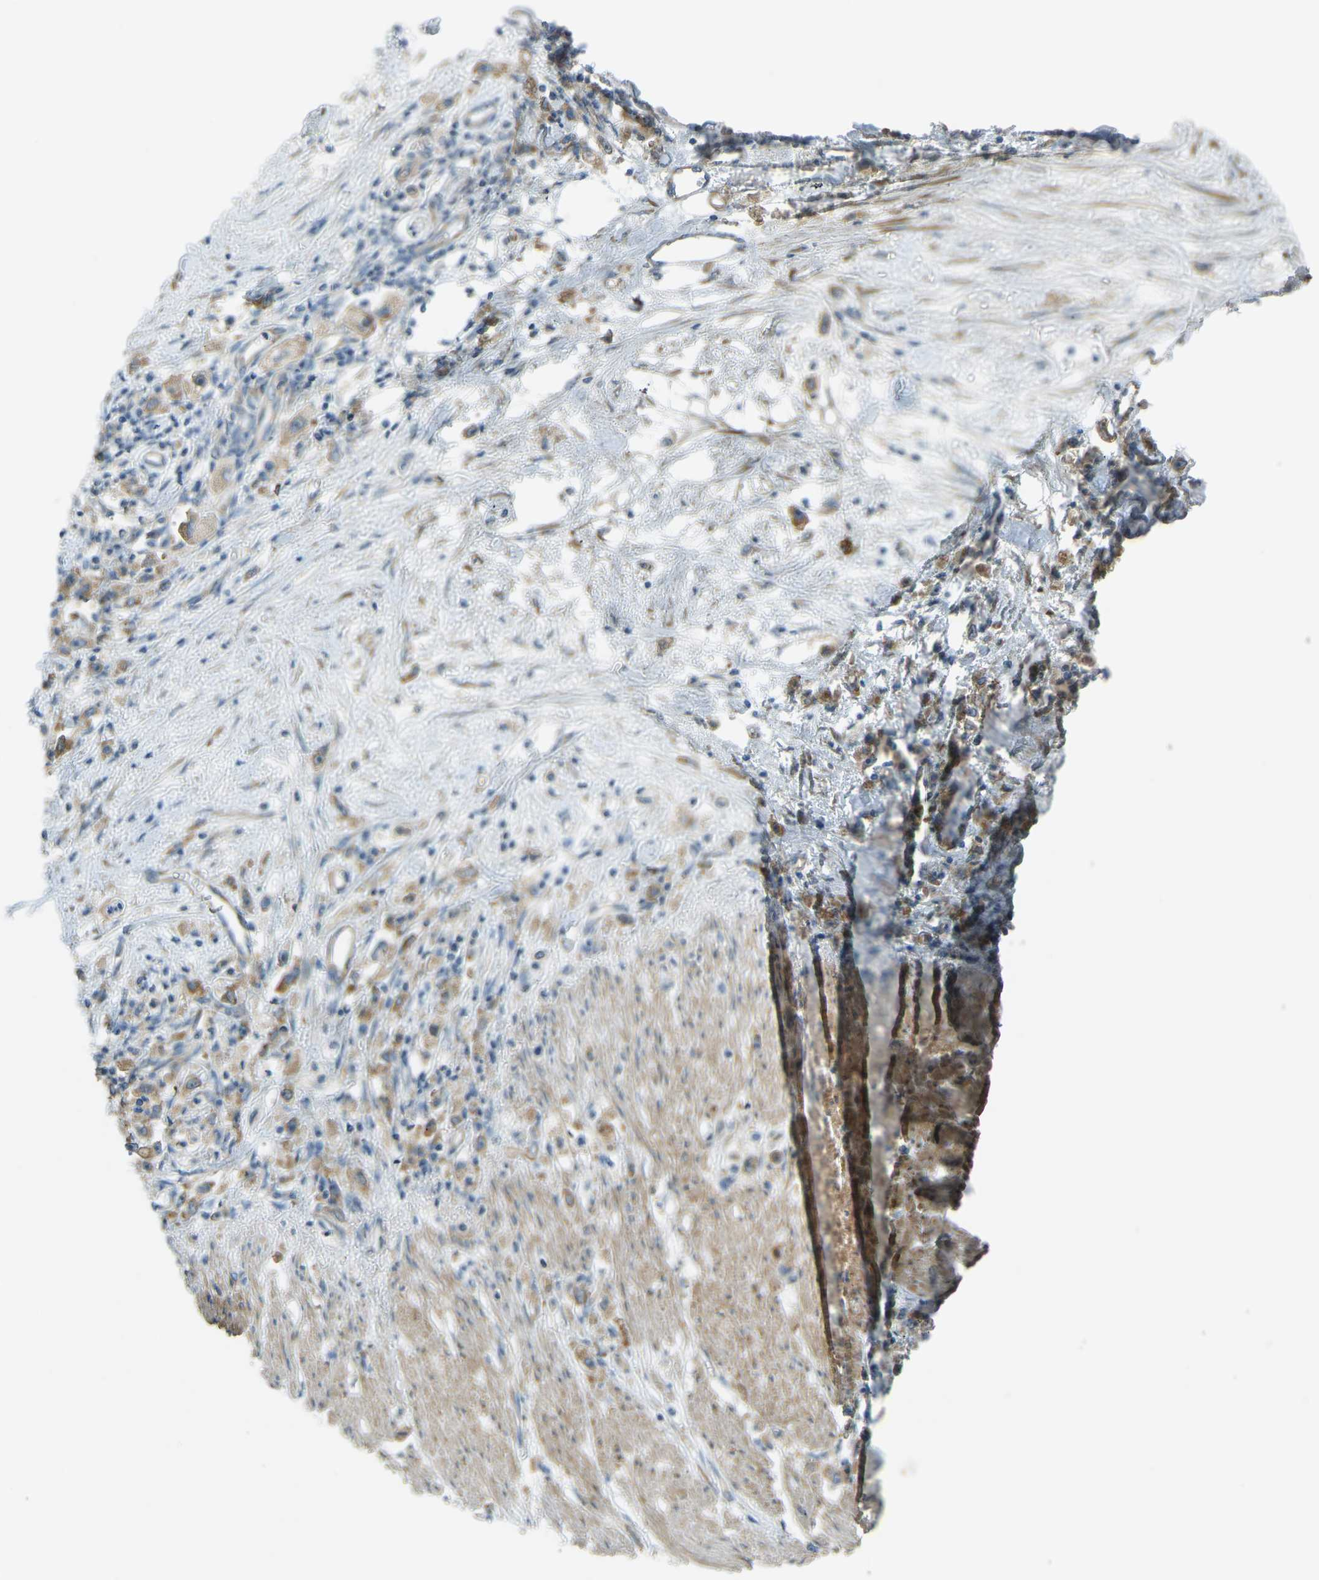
{"staining": {"intensity": "moderate", "quantity": ">75%", "location": "cytoplasmic/membranous"}, "tissue": "stomach cancer", "cell_type": "Tumor cells", "image_type": "cancer", "snomed": [{"axis": "morphology", "description": "Adenocarcinoma, NOS"}, {"axis": "topography", "description": "Stomach"}], "caption": "Tumor cells demonstrate moderate cytoplasmic/membranous positivity in approximately >75% of cells in stomach adenocarcinoma.", "gene": "STAU2", "patient": {"sex": "female", "age": 59}}